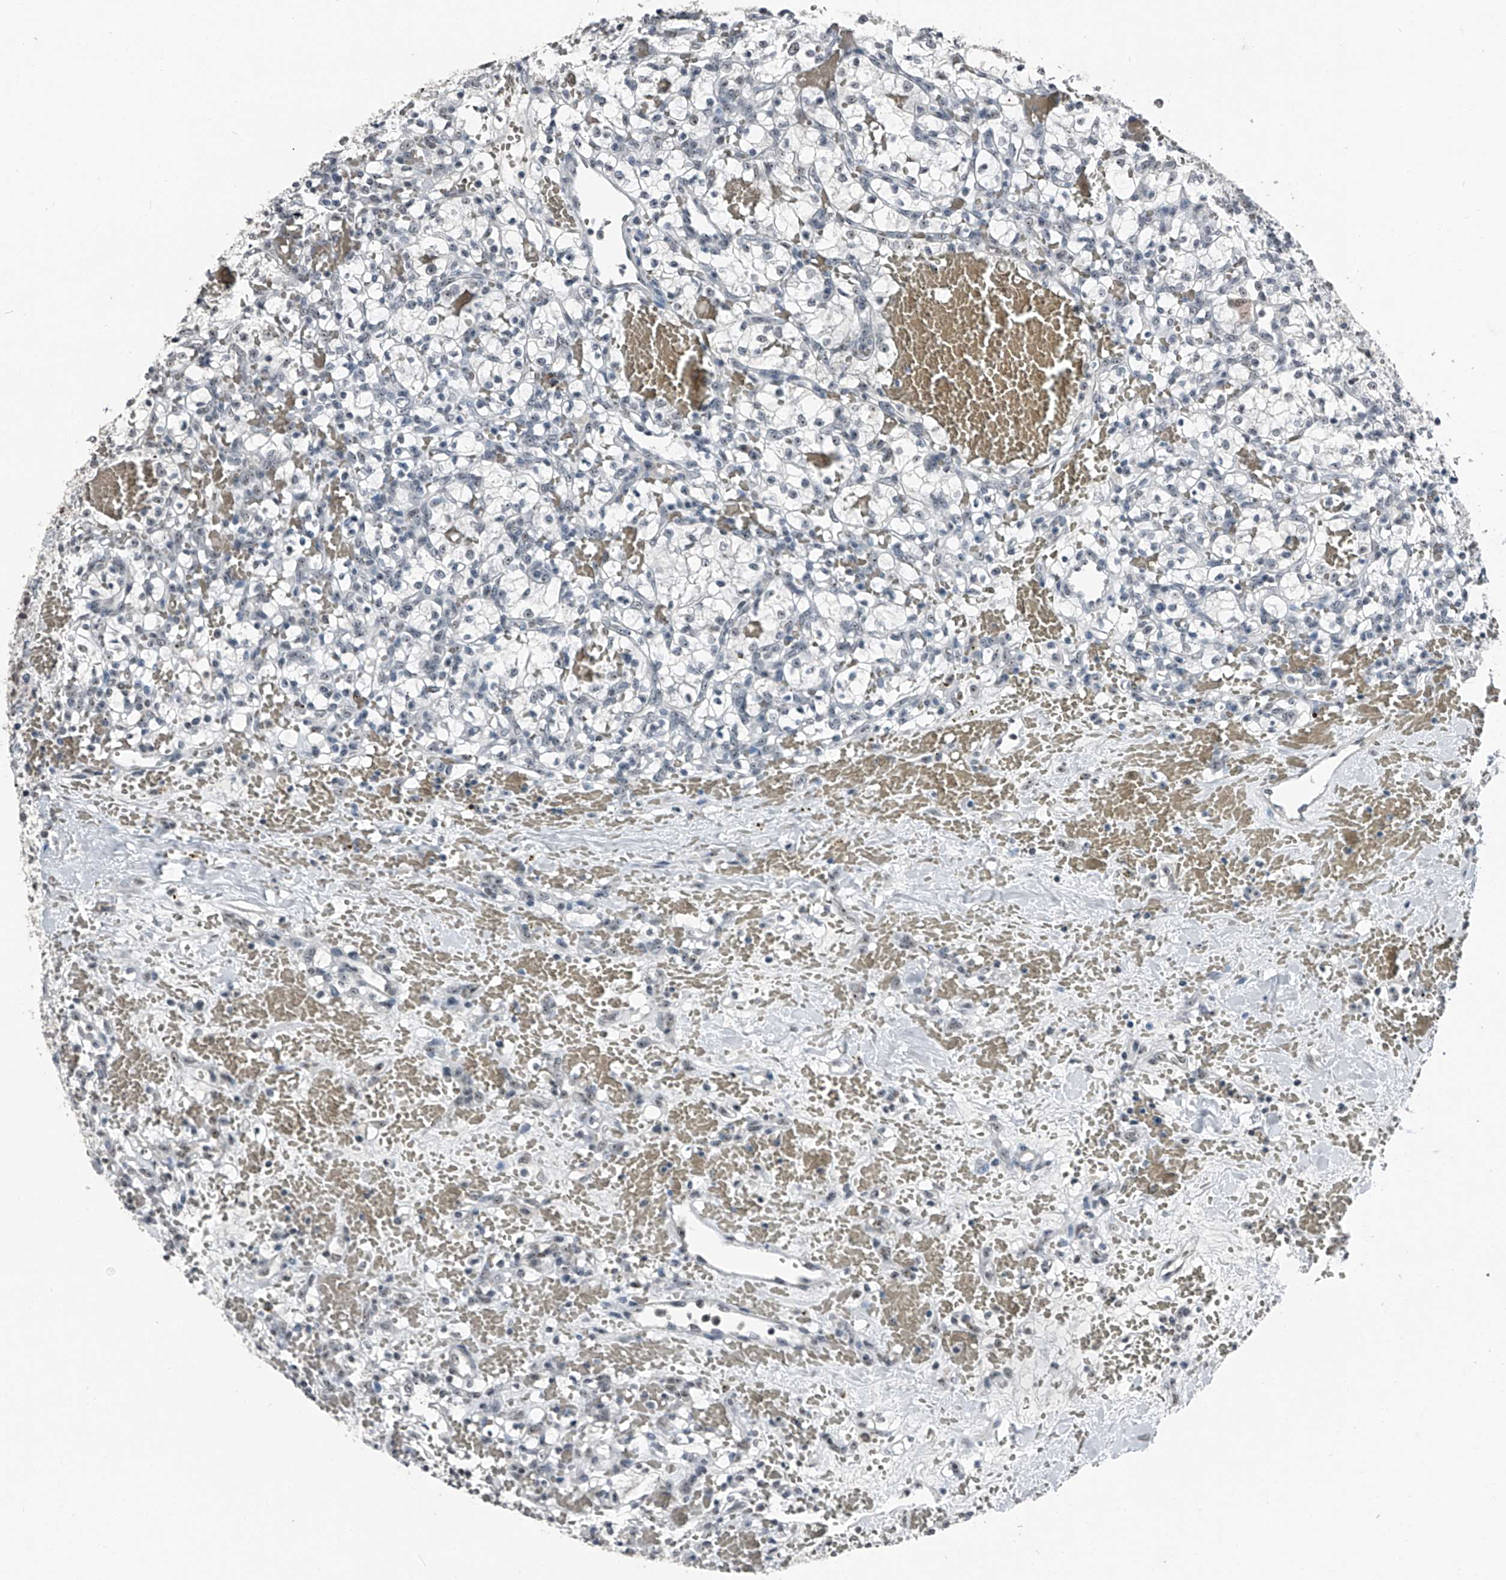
{"staining": {"intensity": "negative", "quantity": "none", "location": "none"}, "tissue": "renal cancer", "cell_type": "Tumor cells", "image_type": "cancer", "snomed": [{"axis": "morphology", "description": "Adenocarcinoma, NOS"}, {"axis": "topography", "description": "Kidney"}], "caption": "Immunohistochemical staining of human renal cancer demonstrates no significant positivity in tumor cells.", "gene": "TCOF1", "patient": {"sex": "female", "age": 60}}